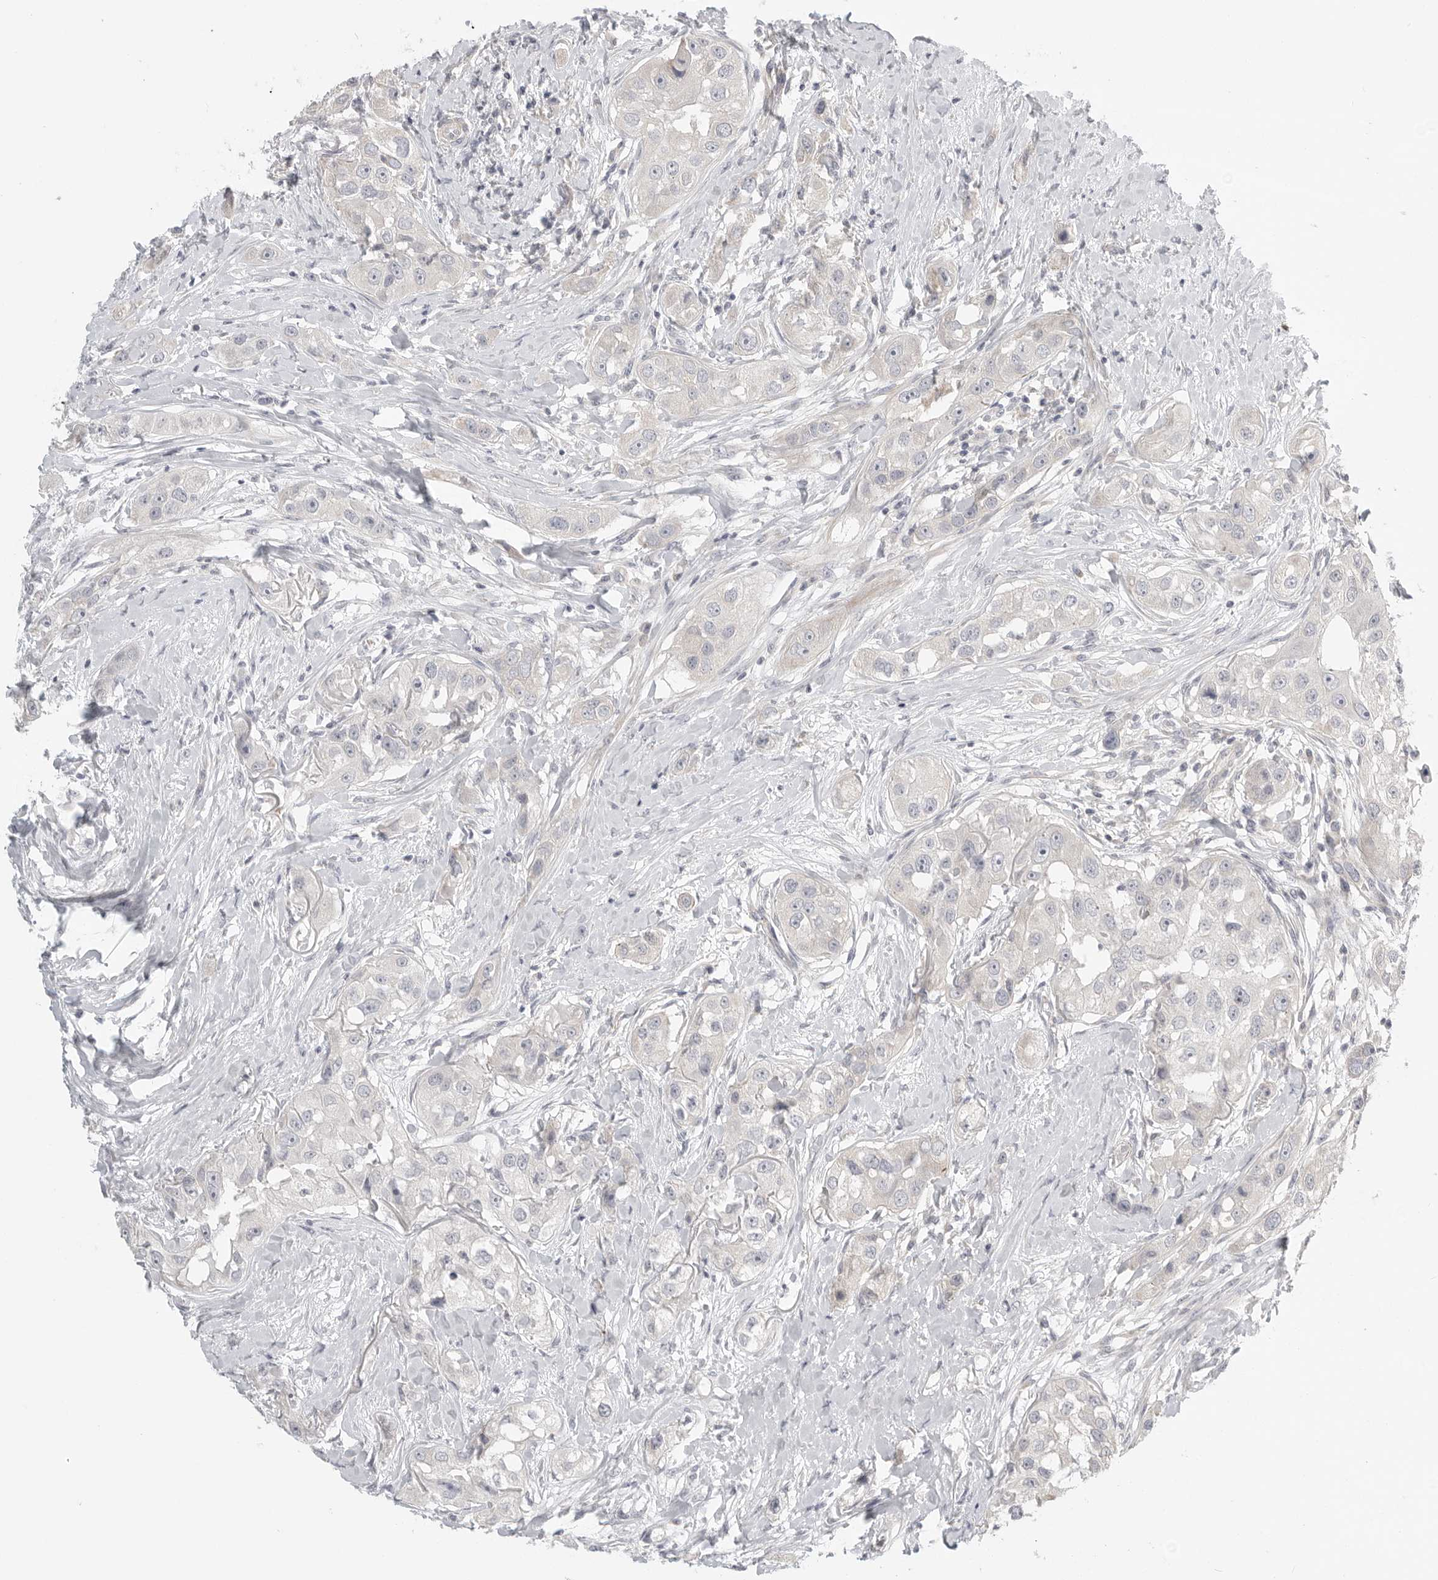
{"staining": {"intensity": "negative", "quantity": "none", "location": "none"}, "tissue": "head and neck cancer", "cell_type": "Tumor cells", "image_type": "cancer", "snomed": [{"axis": "morphology", "description": "Normal tissue, NOS"}, {"axis": "morphology", "description": "Squamous cell carcinoma, NOS"}, {"axis": "topography", "description": "Skeletal muscle"}, {"axis": "topography", "description": "Head-Neck"}], "caption": "Protein analysis of head and neck squamous cell carcinoma shows no significant staining in tumor cells.", "gene": "STAB2", "patient": {"sex": "male", "age": 51}}